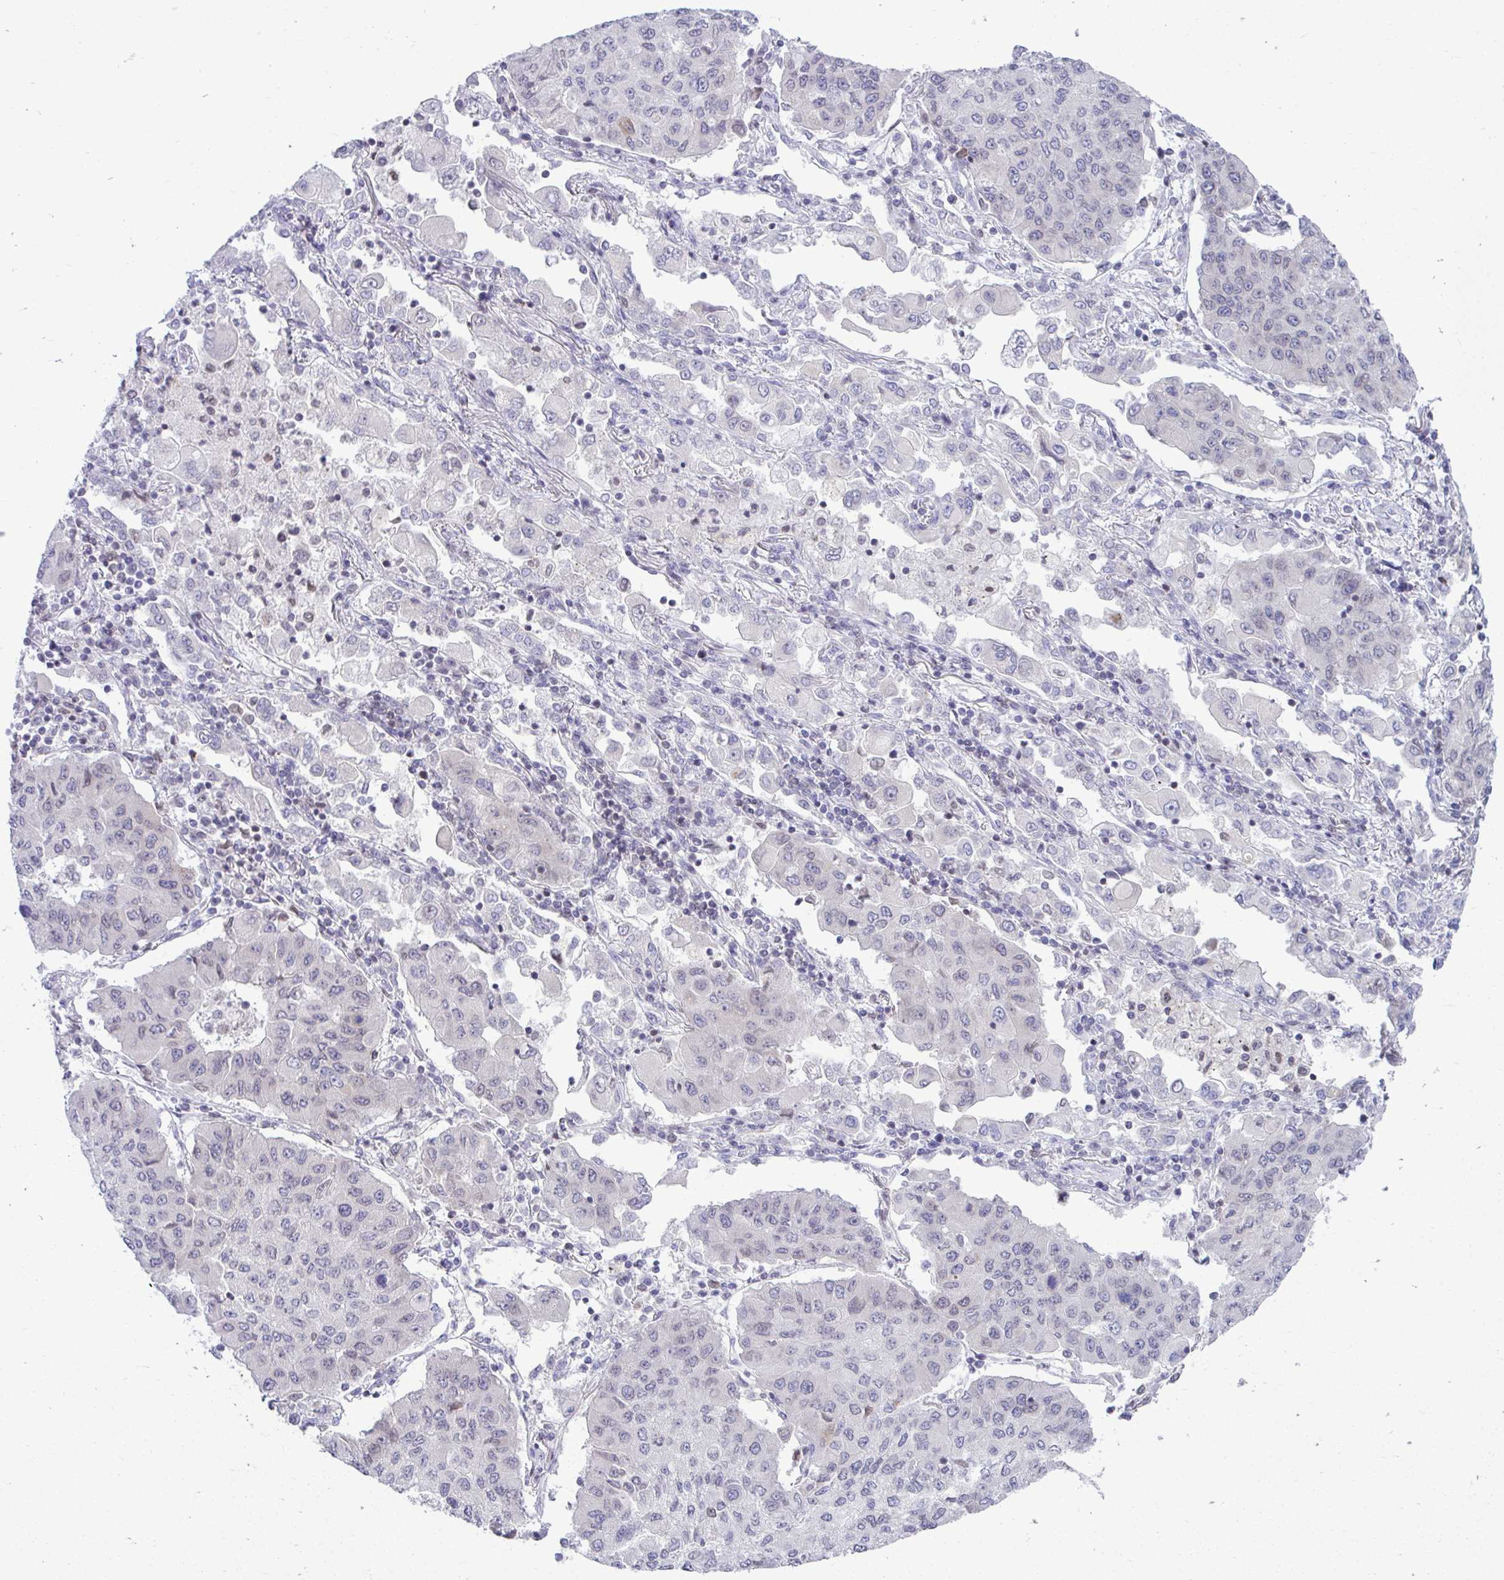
{"staining": {"intensity": "negative", "quantity": "none", "location": "none"}, "tissue": "lung cancer", "cell_type": "Tumor cells", "image_type": "cancer", "snomed": [{"axis": "morphology", "description": "Squamous cell carcinoma, NOS"}, {"axis": "topography", "description": "Lung"}], "caption": "A photomicrograph of human squamous cell carcinoma (lung) is negative for staining in tumor cells. (Brightfield microscopy of DAB immunohistochemistry at high magnification).", "gene": "OR7A5", "patient": {"sex": "male", "age": 74}}